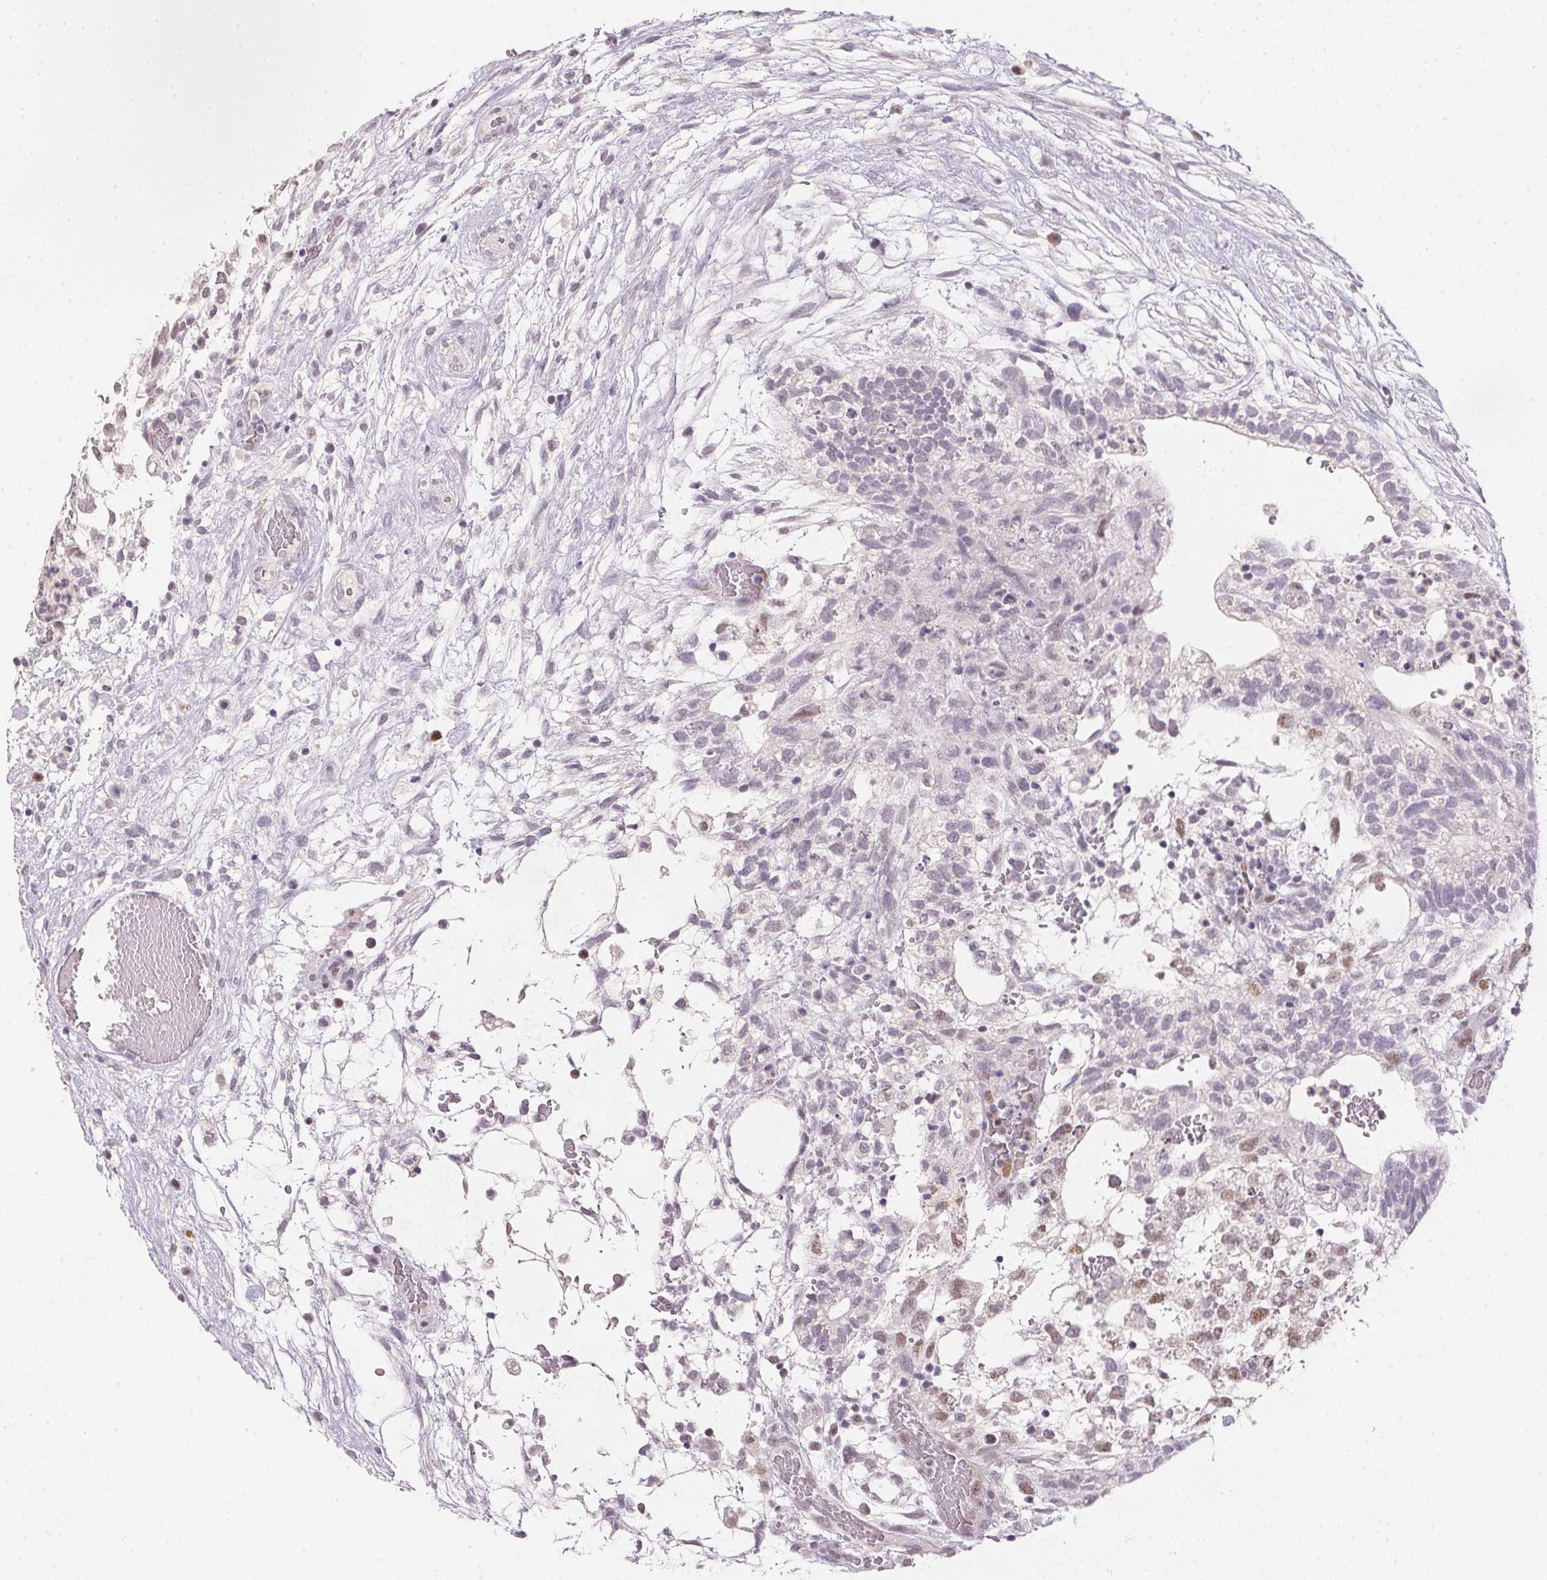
{"staining": {"intensity": "negative", "quantity": "none", "location": "none"}, "tissue": "testis cancer", "cell_type": "Tumor cells", "image_type": "cancer", "snomed": [{"axis": "morphology", "description": "Carcinoma, Embryonal, NOS"}, {"axis": "topography", "description": "Testis"}], "caption": "Immunohistochemical staining of human testis cancer displays no significant positivity in tumor cells.", "gene": "POLR3G", "patient": {"sex": "male", "age": 32}}